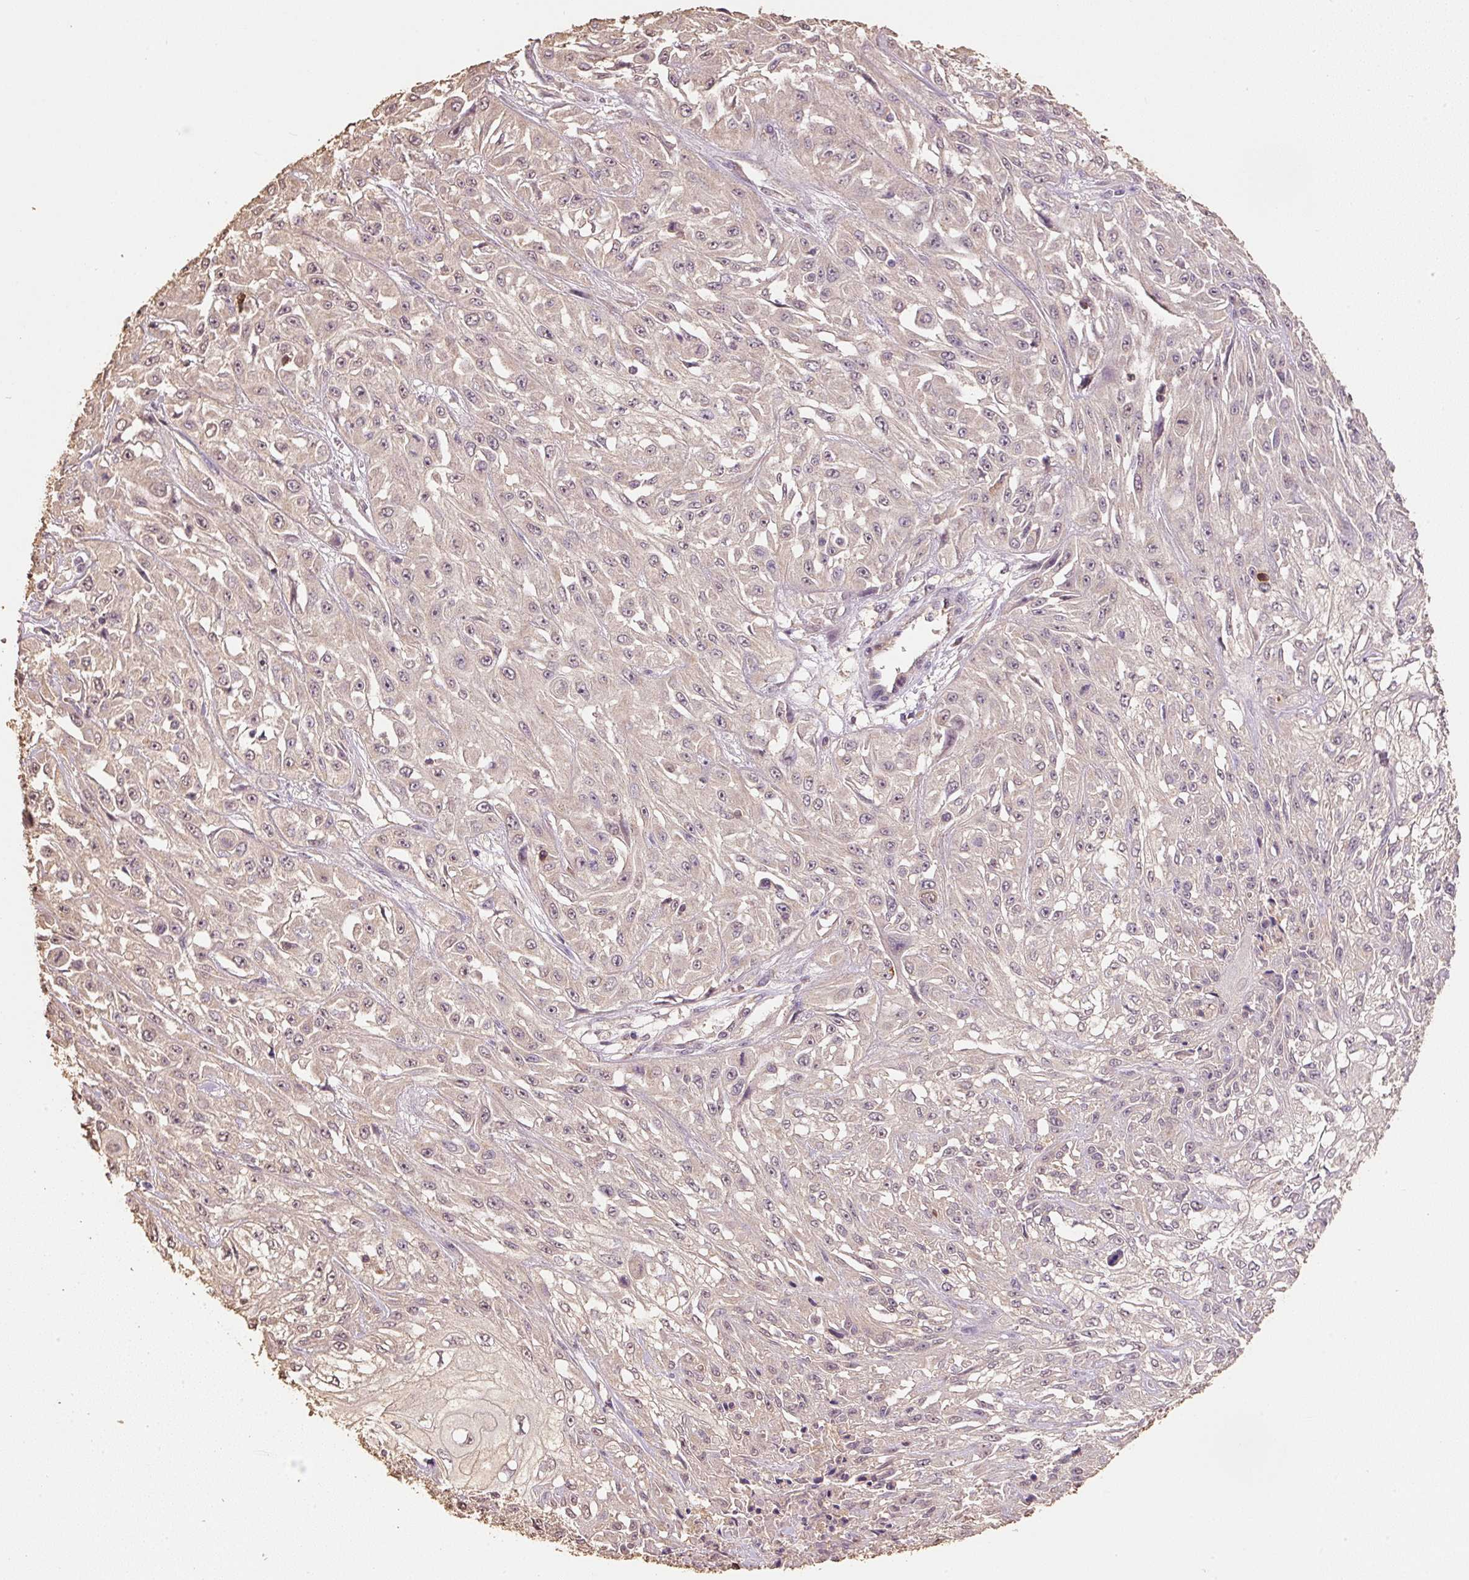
{"staining": {"intensity": "weak", "quantity": ">75%", "location": "cytoplasmic/membranous,nuclear"}, "tissue": "skin cancer", "cell_type": "Tumor cells", "image_type": "cancer", "snomed": [{"axis": "morphology", "description": "Squamous cell carcinoma, NOS"}, {"axis": "morphology", "description": "Squamous cell carcinoma, metastatic, NOS"}, {"axis": "topography", "description": "Skin"}, {"axis": "topography", "description": "Lymph node"}], "caption": "Protein staining shows weak cytoplasmic/membranous and nuclear positivity in approximately >75% of tumor cells in skin cancer.", "gene": "HERC2", "patient": {"sex": "male", "age": 75}}